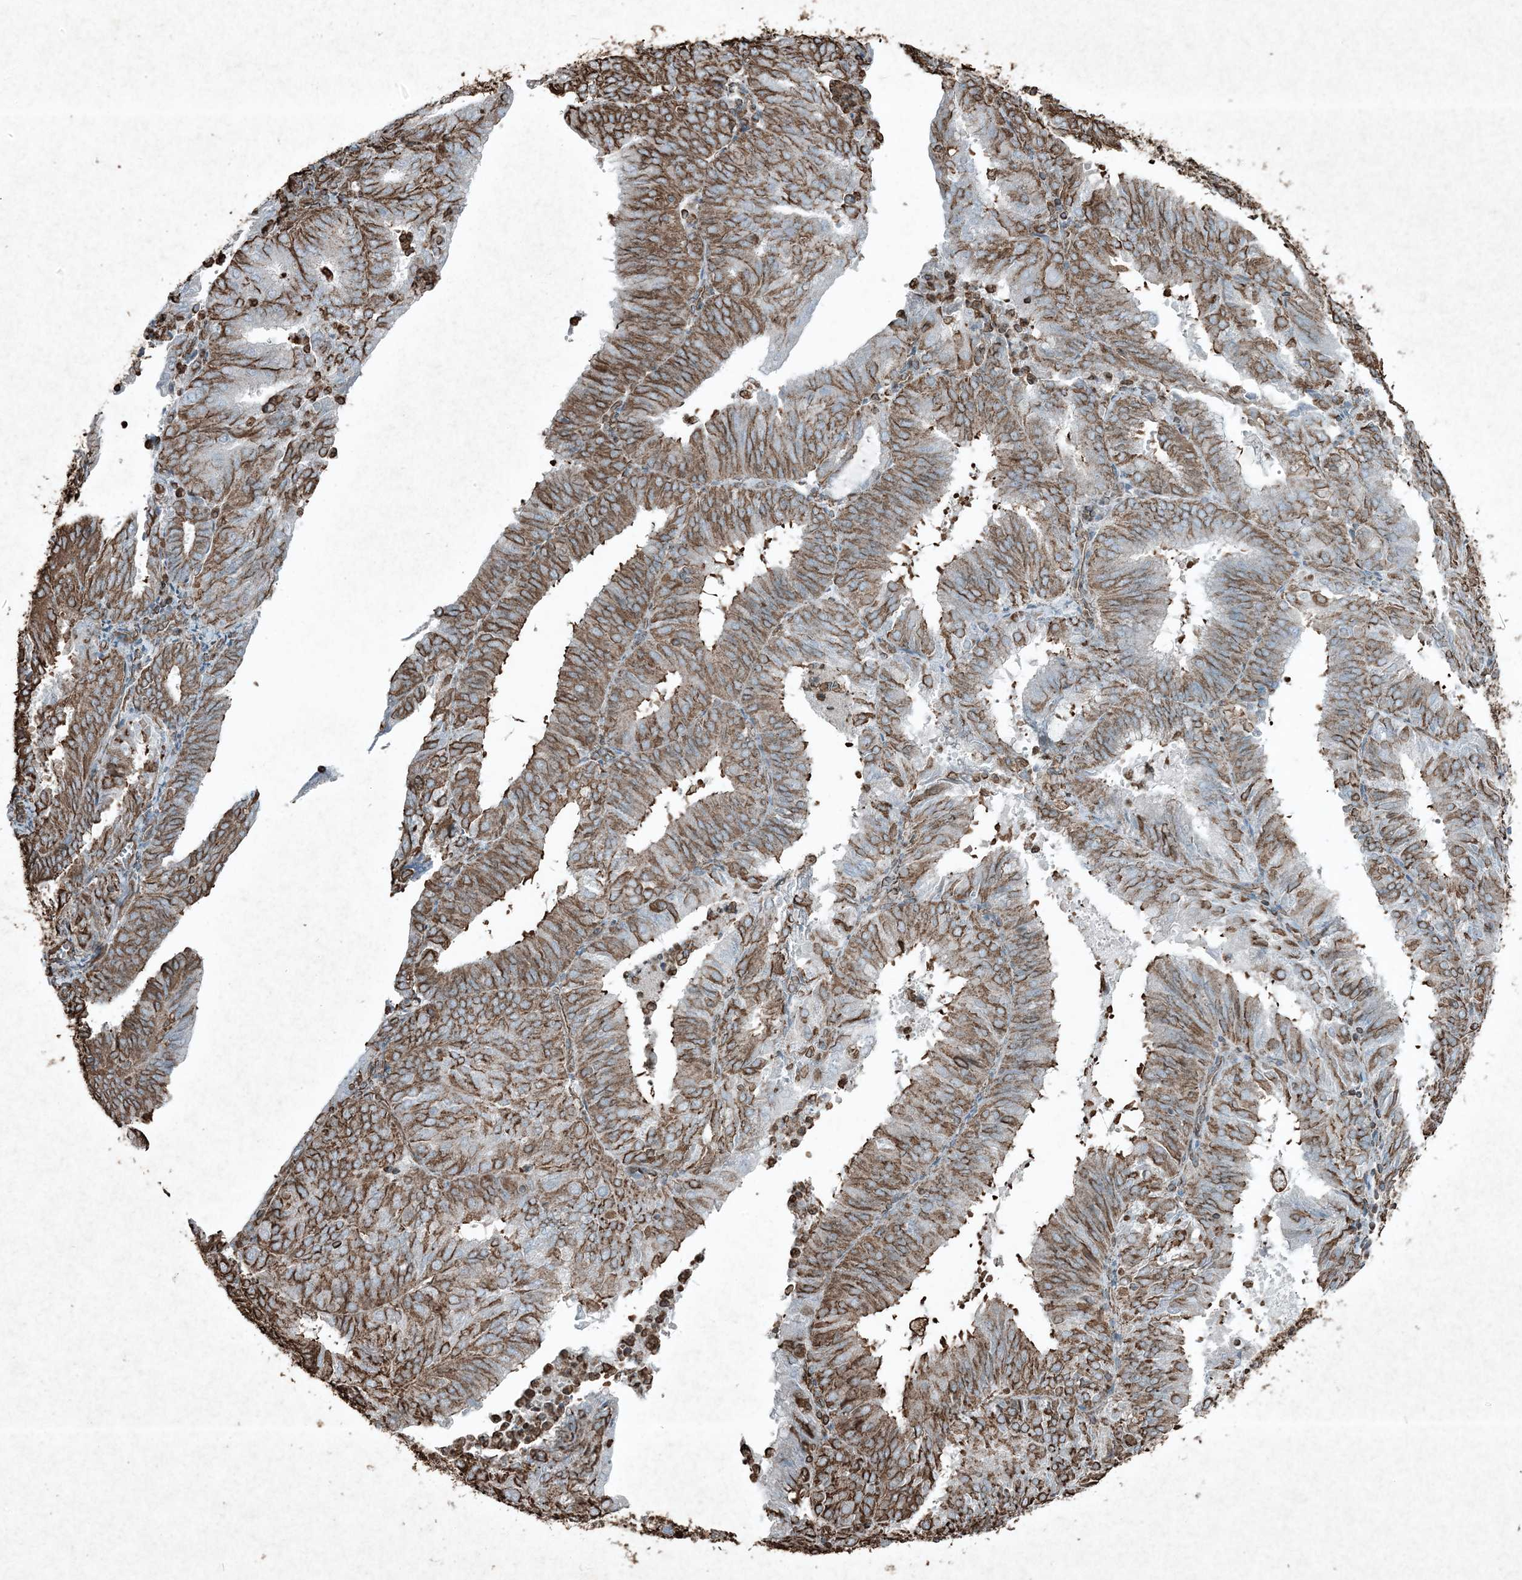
{"staining": {"intensity": "moderate", "quantity": ">75%", "location": "cytoplasmic/membranous"}, "tissue": "endometrial cancer", "cell_type": "Tumor cells", "image_type": "cancer", "snomed": [{"axis": "morphology", "description": "Adenocarcinoma, NOS"}, {"axis": "topography", "description": "Uterus"}], "caption": "Endometrial adenocarcinoma stained with immunohistochemistry displays moderate cytoplasmic/membranous staining in about >75% of tumor cells.", "gene": "RYK", "patient": {"sex": "female", "age": 60}}